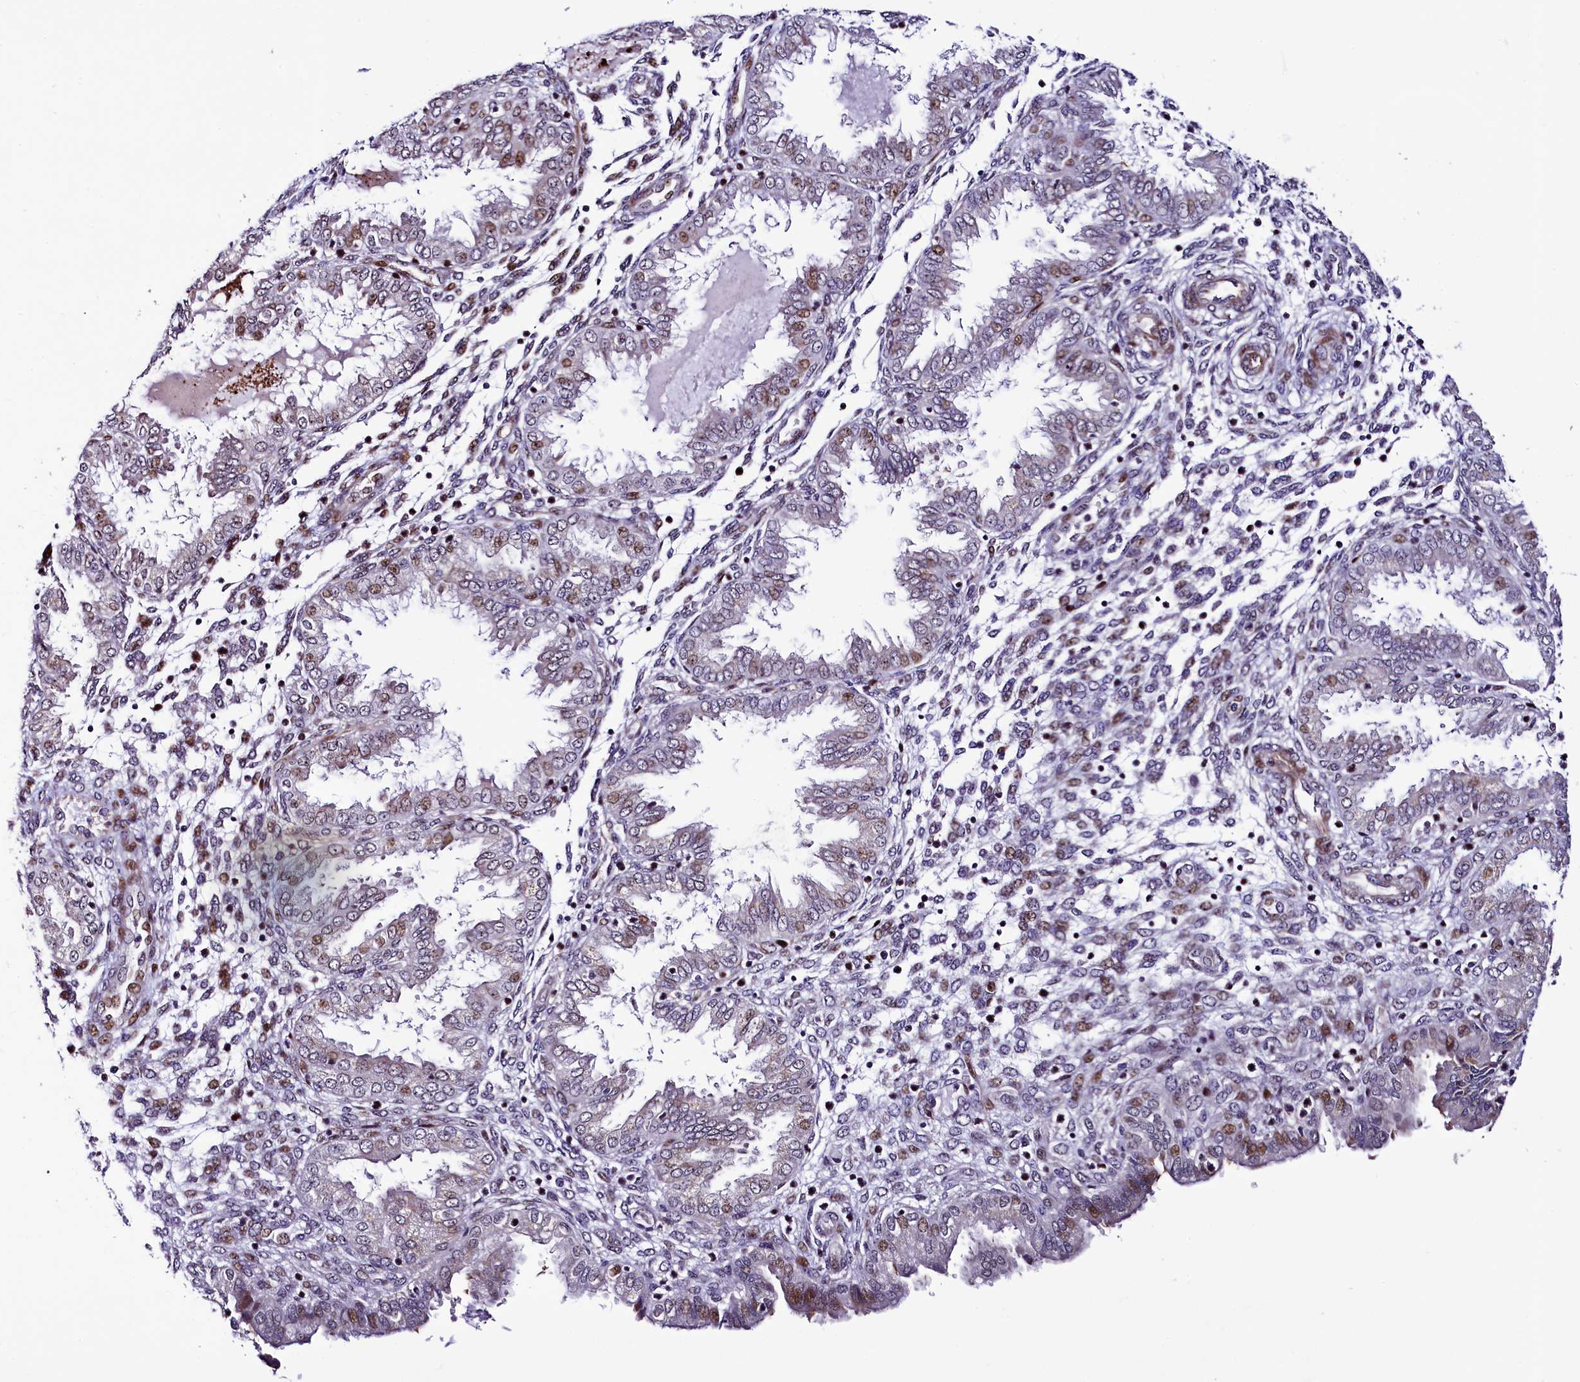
{"staining": {"intensity": "moderate", "quantity": "<25%", "location": "nuclear"}, "tissue": "endometrium", "cell_type": "Cells in endometrial stroma", "image_type": "normal", "snomed": [{"axis": "morphology", "description": "Normal tissue, NOS"}, {"axis": "topography", "description": "Endometrium"}], "caption": "Endometrium stained with a brown dye exhibits moderate nuclear positive staining in approximately <25% of cells in endometrial stroma.", "gene": "TRMT112", "patient": {"sex": "female", "age": 33}}